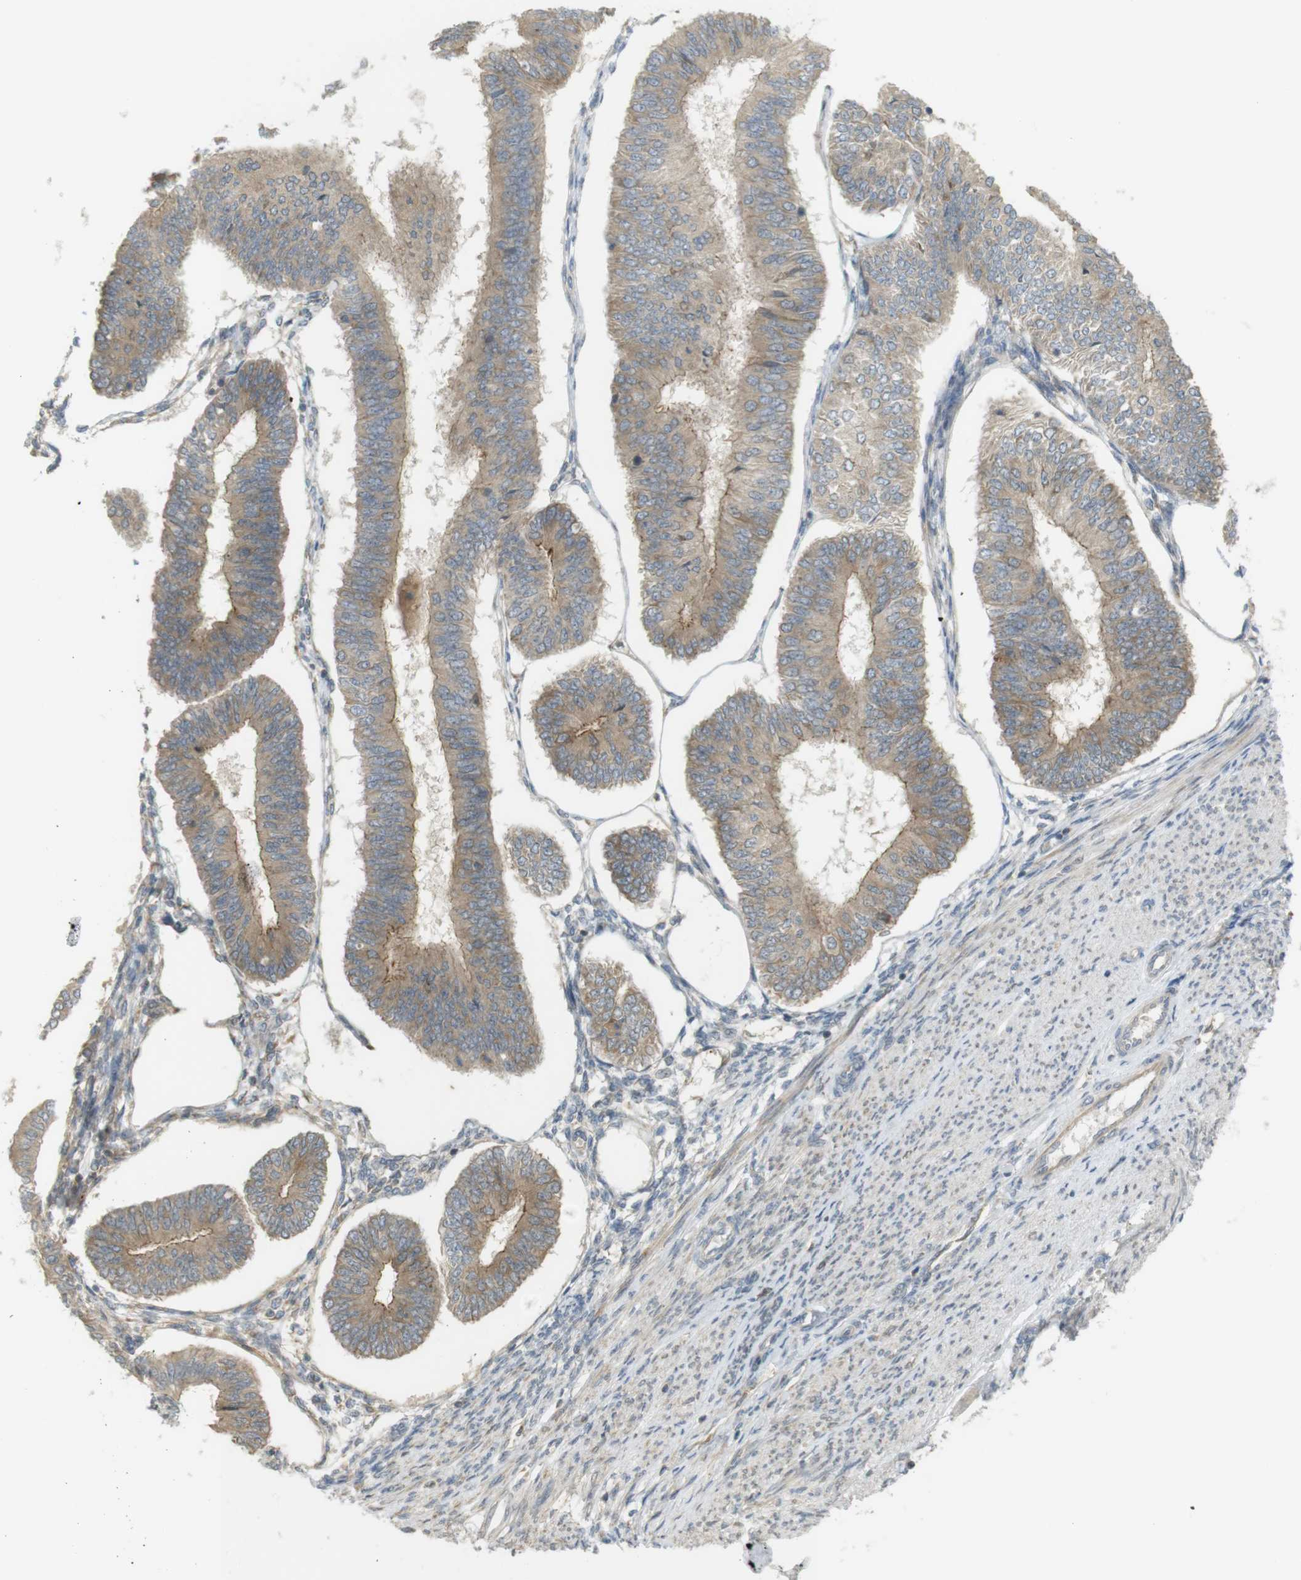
{"staining": {"intensity": "moderate", "quantity": ">75%", "location": "cytoplasmic/membranous"}, "tissue": "endometrial cancer", "cell_type": "Tumor cells", "image_type": "cancer", "snomed": [{"axis": "morphology", "description": "Adenocarcinoma, NOS"}, {"axis": "topography", "description": "Endometrium"}], "caption": "There is medium levels of moderate cytoplasmic/membranous expression in tumor cells of endometrial cancer, as demonstrated by immunohistochemical staining (brown color).", "gene": "CLRN3", "patient": {"sex": "female", "age": 58}}